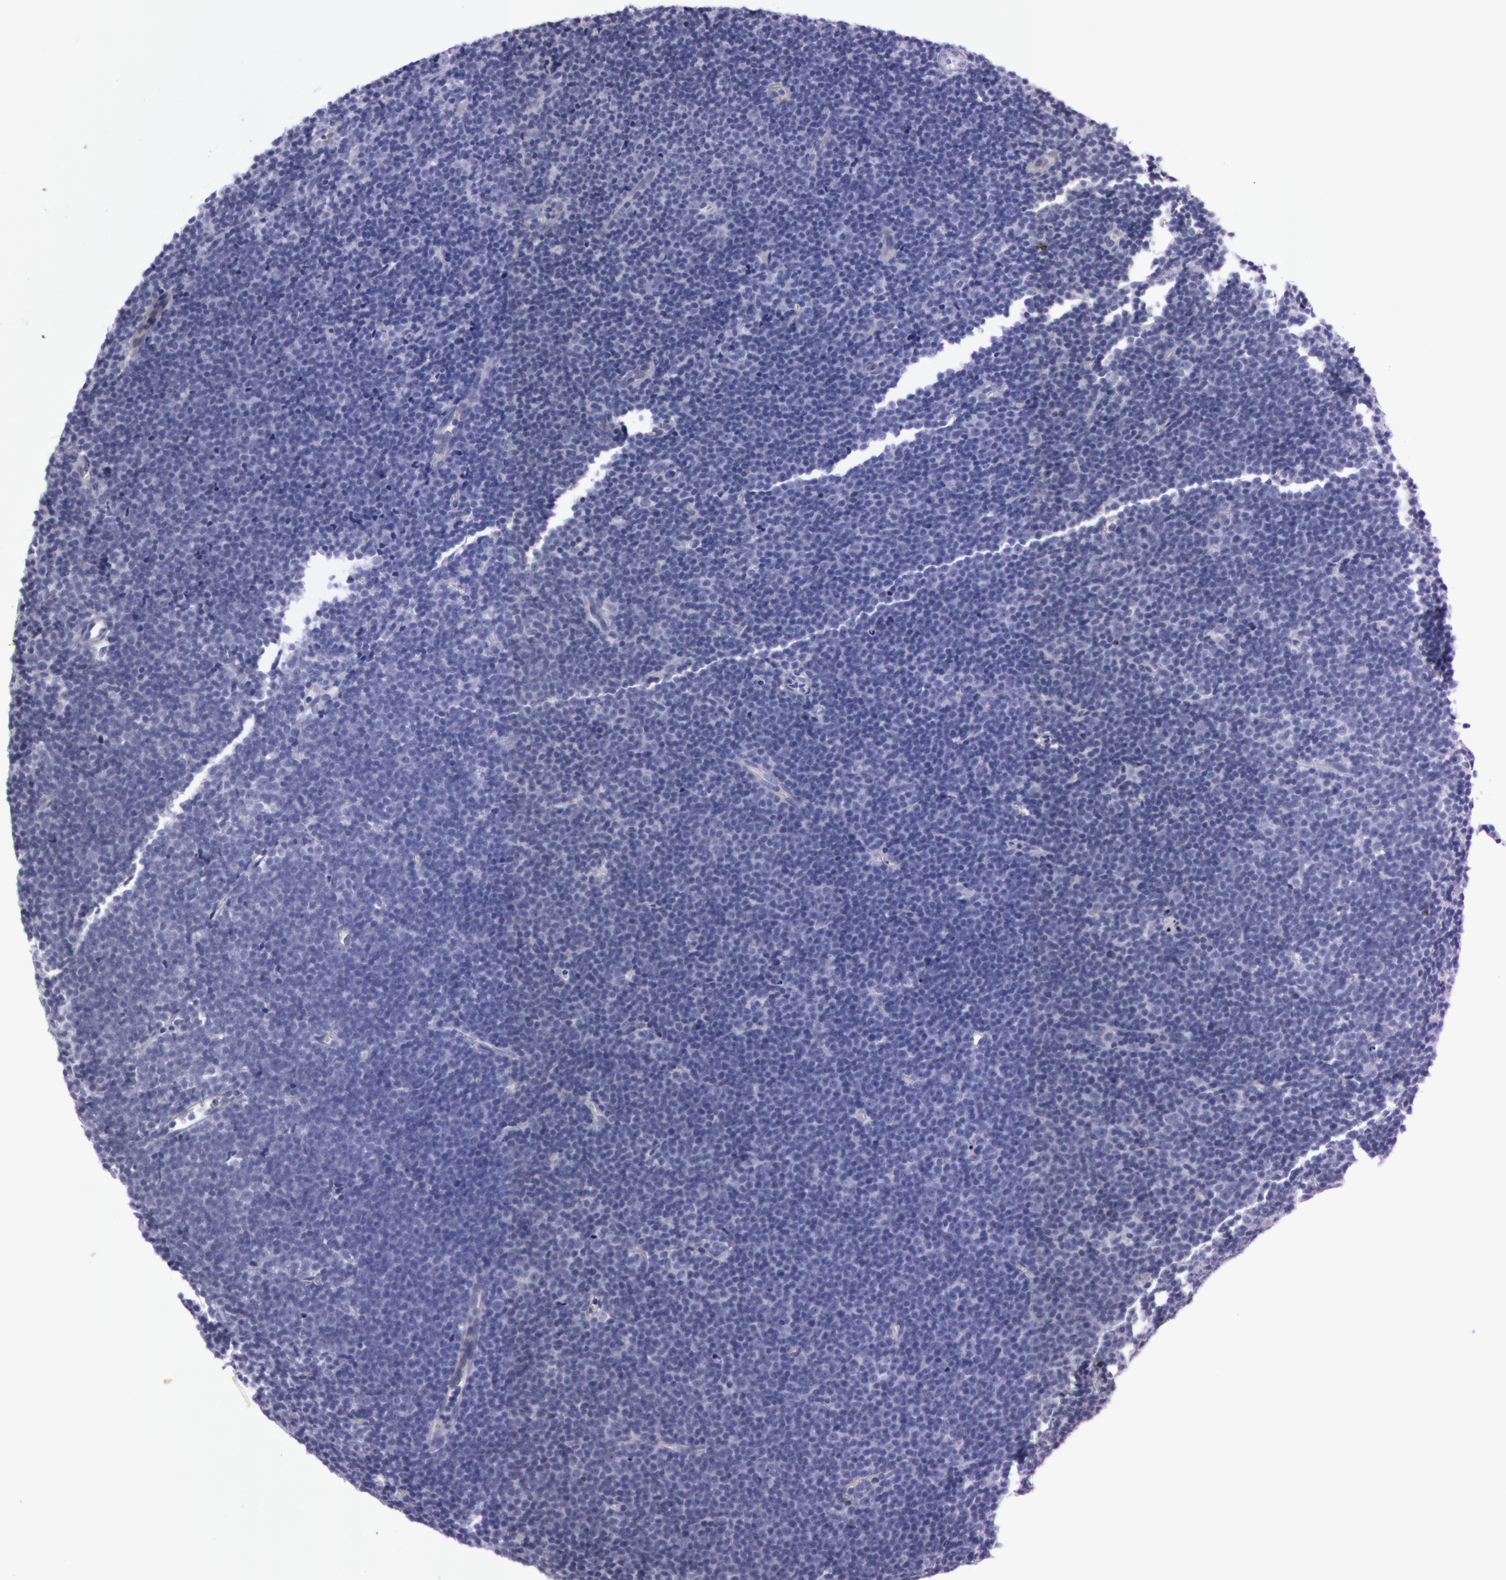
{"staining": {"intensity": "negative", "quantity": "none", "location": "none"}, "tissue": "lymphoma", "cell_type": "Tumor cells", "image_type": "cancer", "snomed": [{"axis": "morphology", "description": "Malignant lymphoma, non-Hodgkin's type, Low grade"}, {"axis": "topography", "description": "Lymph node"}], "caption": "Immunohistochemical staining of human malignant lymphoma, non-Hodgkin's type (low-grade) exhibits no significant staining in tumor cells.", "gene": "FOLH1", "patient": {"sex": "male", "age": 57}}